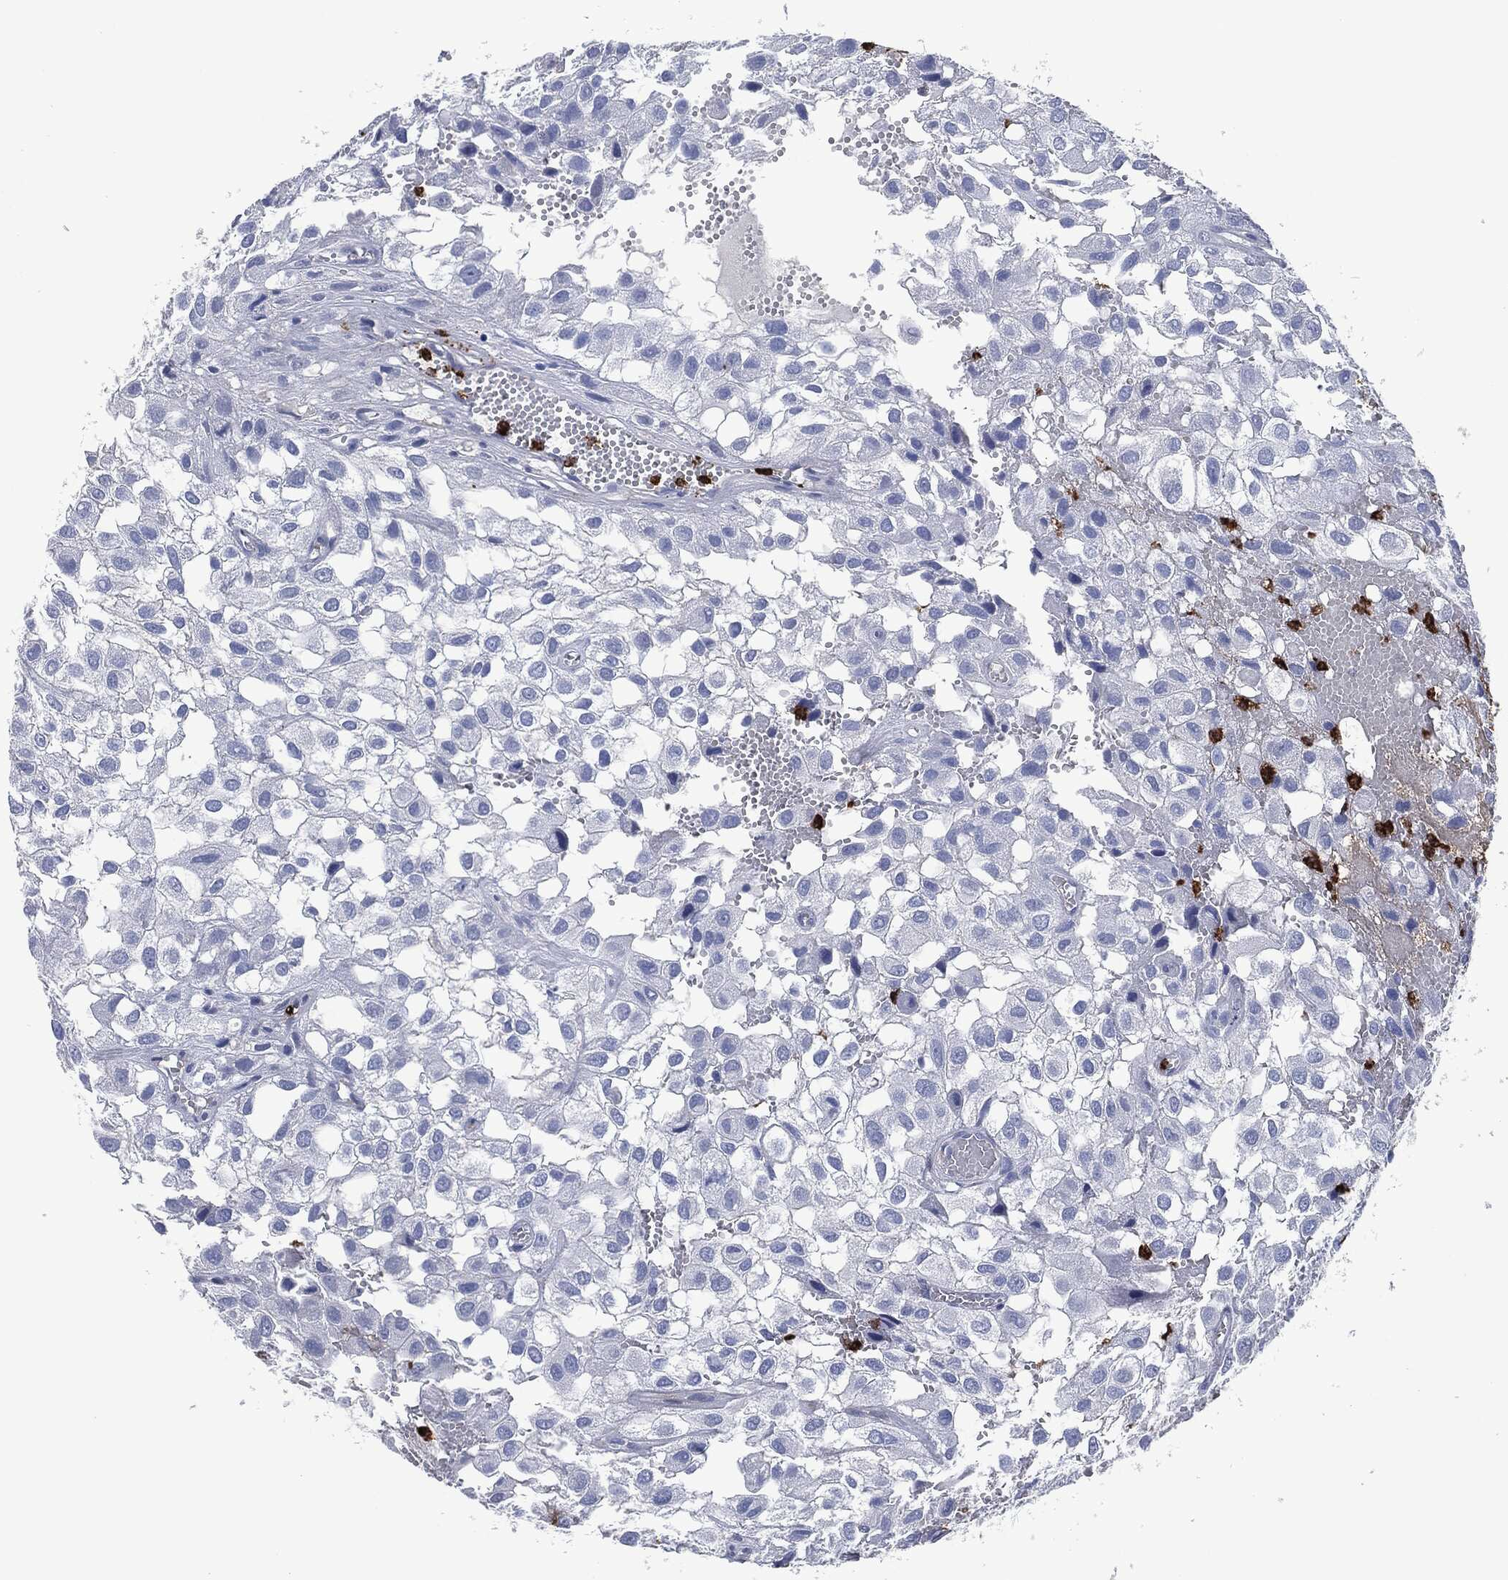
{"staining": {"intensity": "negative", "quantity": "none", "location": "none"}, "tissue": "urothelial cancer", "cell_type": "Tumor cells", "image_type": "cancer", "snomed": [{"axis": "morphology", "description": "Urothelial carcinoma, High grade"}, {"axis": "topography", "description": "Urinary bladder"}], "caption": "Tumor cells show no significant protein positivity in urothelial cancer.", "gene": "MPO", "patient": {"sex": "male", "age": 56}}